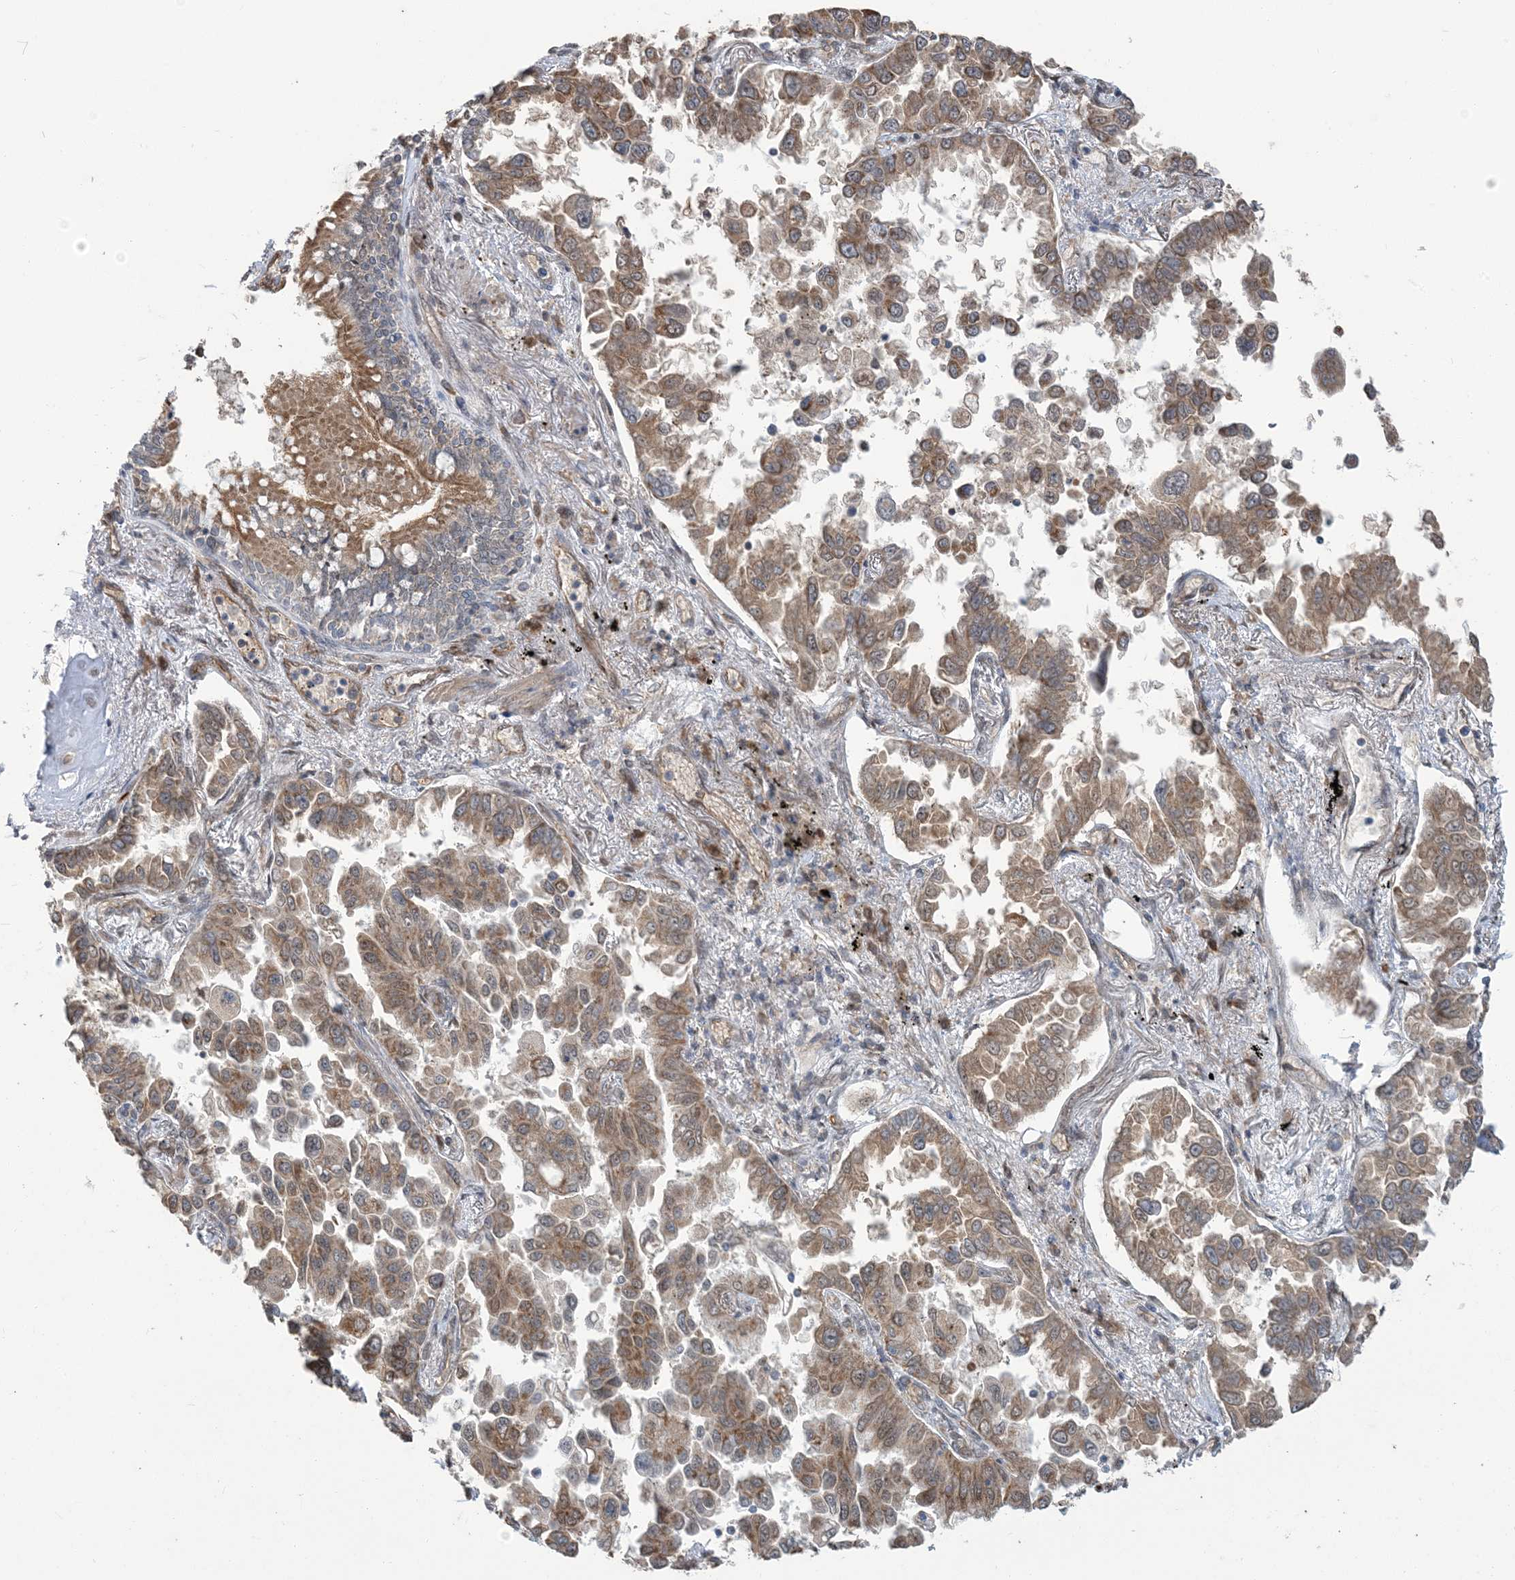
{"staining": {"intensity": "moderate", "quantity": ">75%", "location": "cytoplasmic/membranous"}, "tissue": "lung cancer", "cell_type": "Tumor cells", "image_type": "cancer", "snomed": [{"axis": "morphology", "description": "Adenocarcinoma, NOS"}, {"axis": "topography", "description": "Lung"}], "caption": "Adenocarcinoma (lung) stained with immunohistochemistry (IHC) shows moderate cytoplasmic/membranous staining in about >75% of tumor cells.", "gene": "ERI2", "patient": {"sex": "female", "age": 67}}